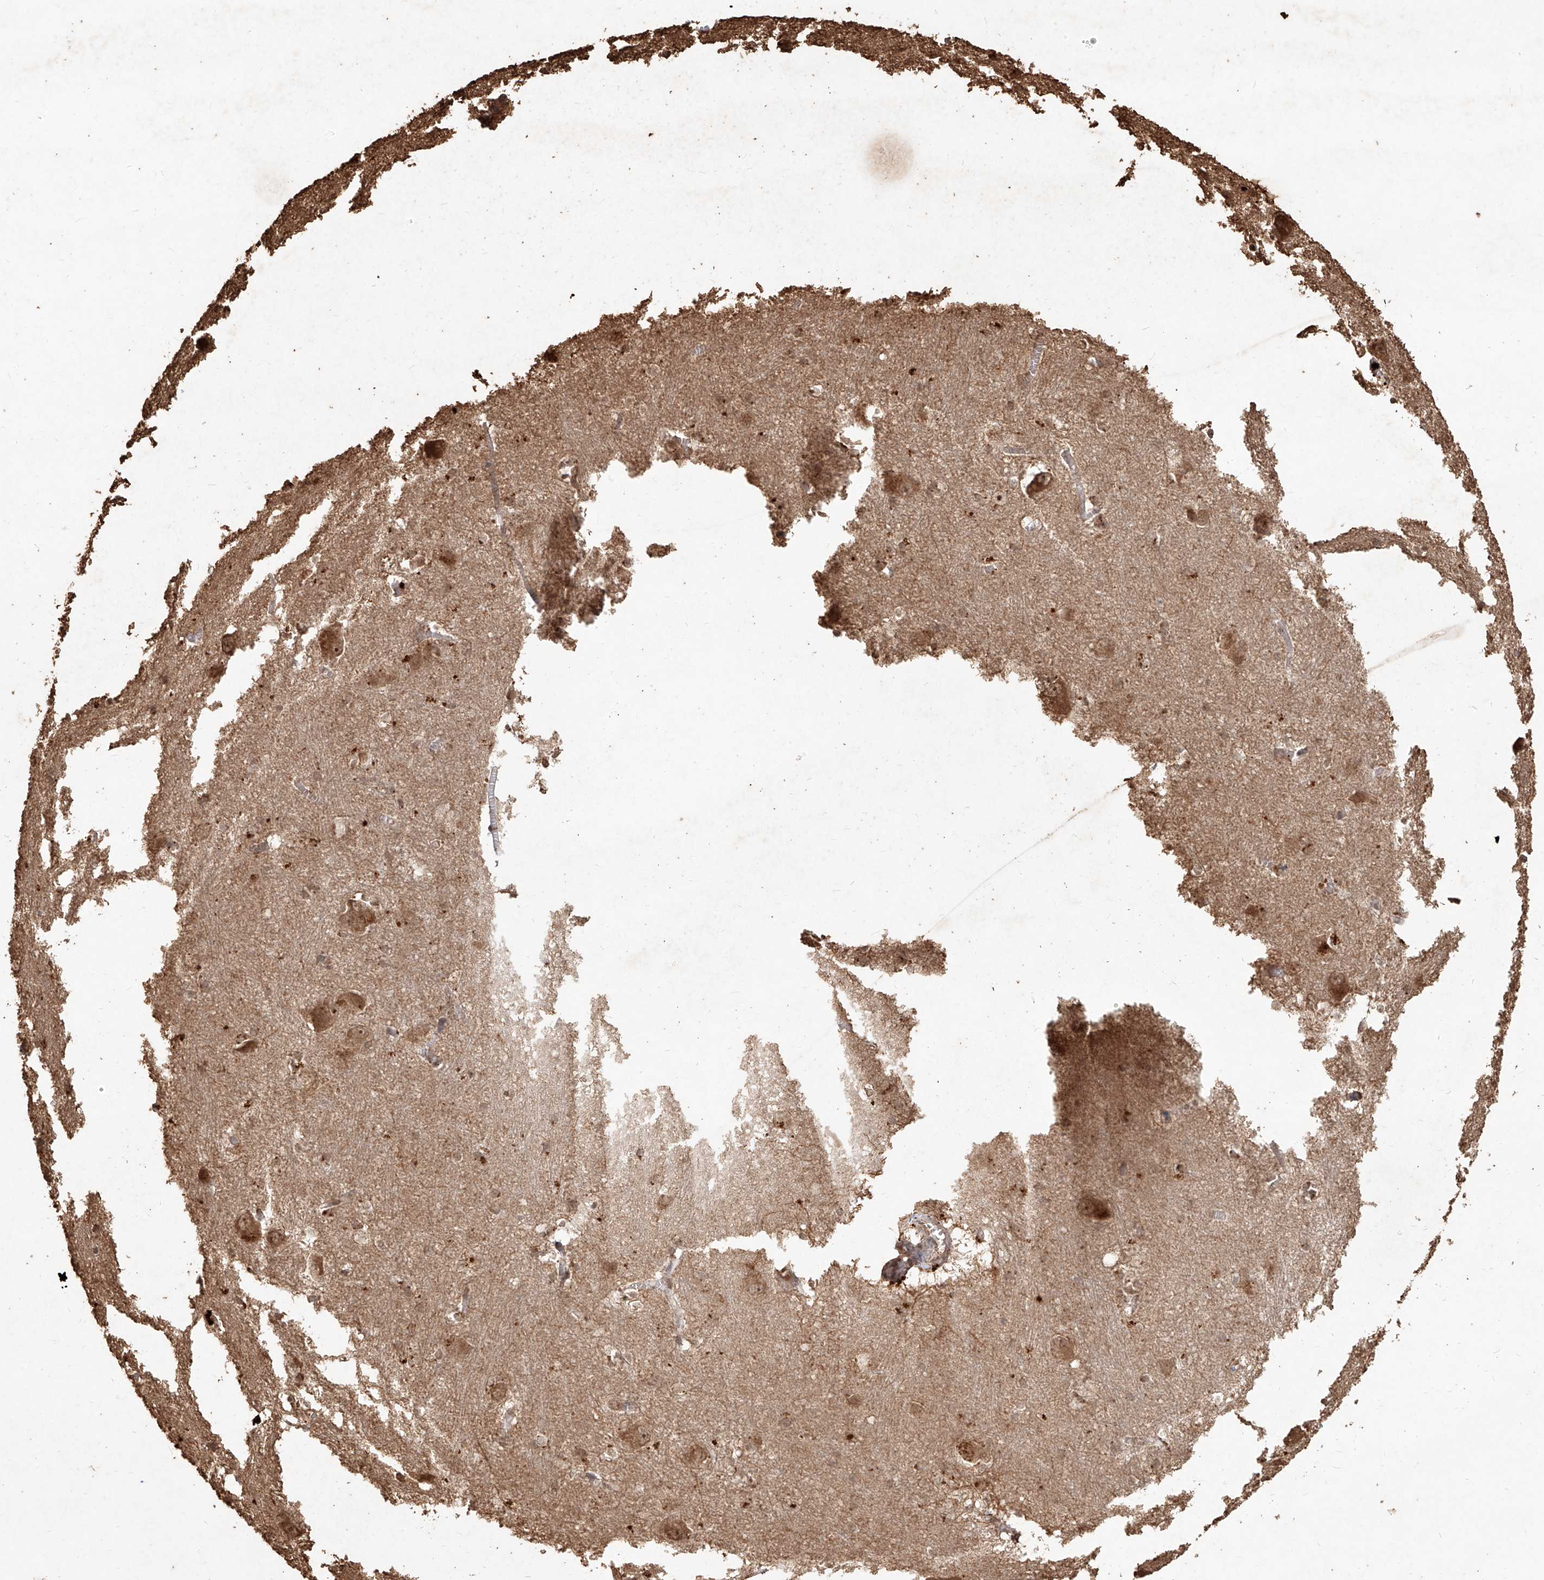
{"staining": {"intensity": "moderate", "quantity": ">75%", "location": "cytoplasmic/membranous,nuclear"}, "tissue": "caudate", "cell_type": "Glial cells", "image_type": "normal", "snomed": [{"axis": "morphology", "description": "Normal tissue, NOS"}, {"axis": "topography", "description": "Lateral ventricle wall"}], "caption": "Benign caudate displays moderate cytoplasmic/membranous,nuclear expression in about >75% of glial cells, visualized by immunohistochemistry.", "gene": "UBE2K", "patient": {"sex": "male", "age": 37}}